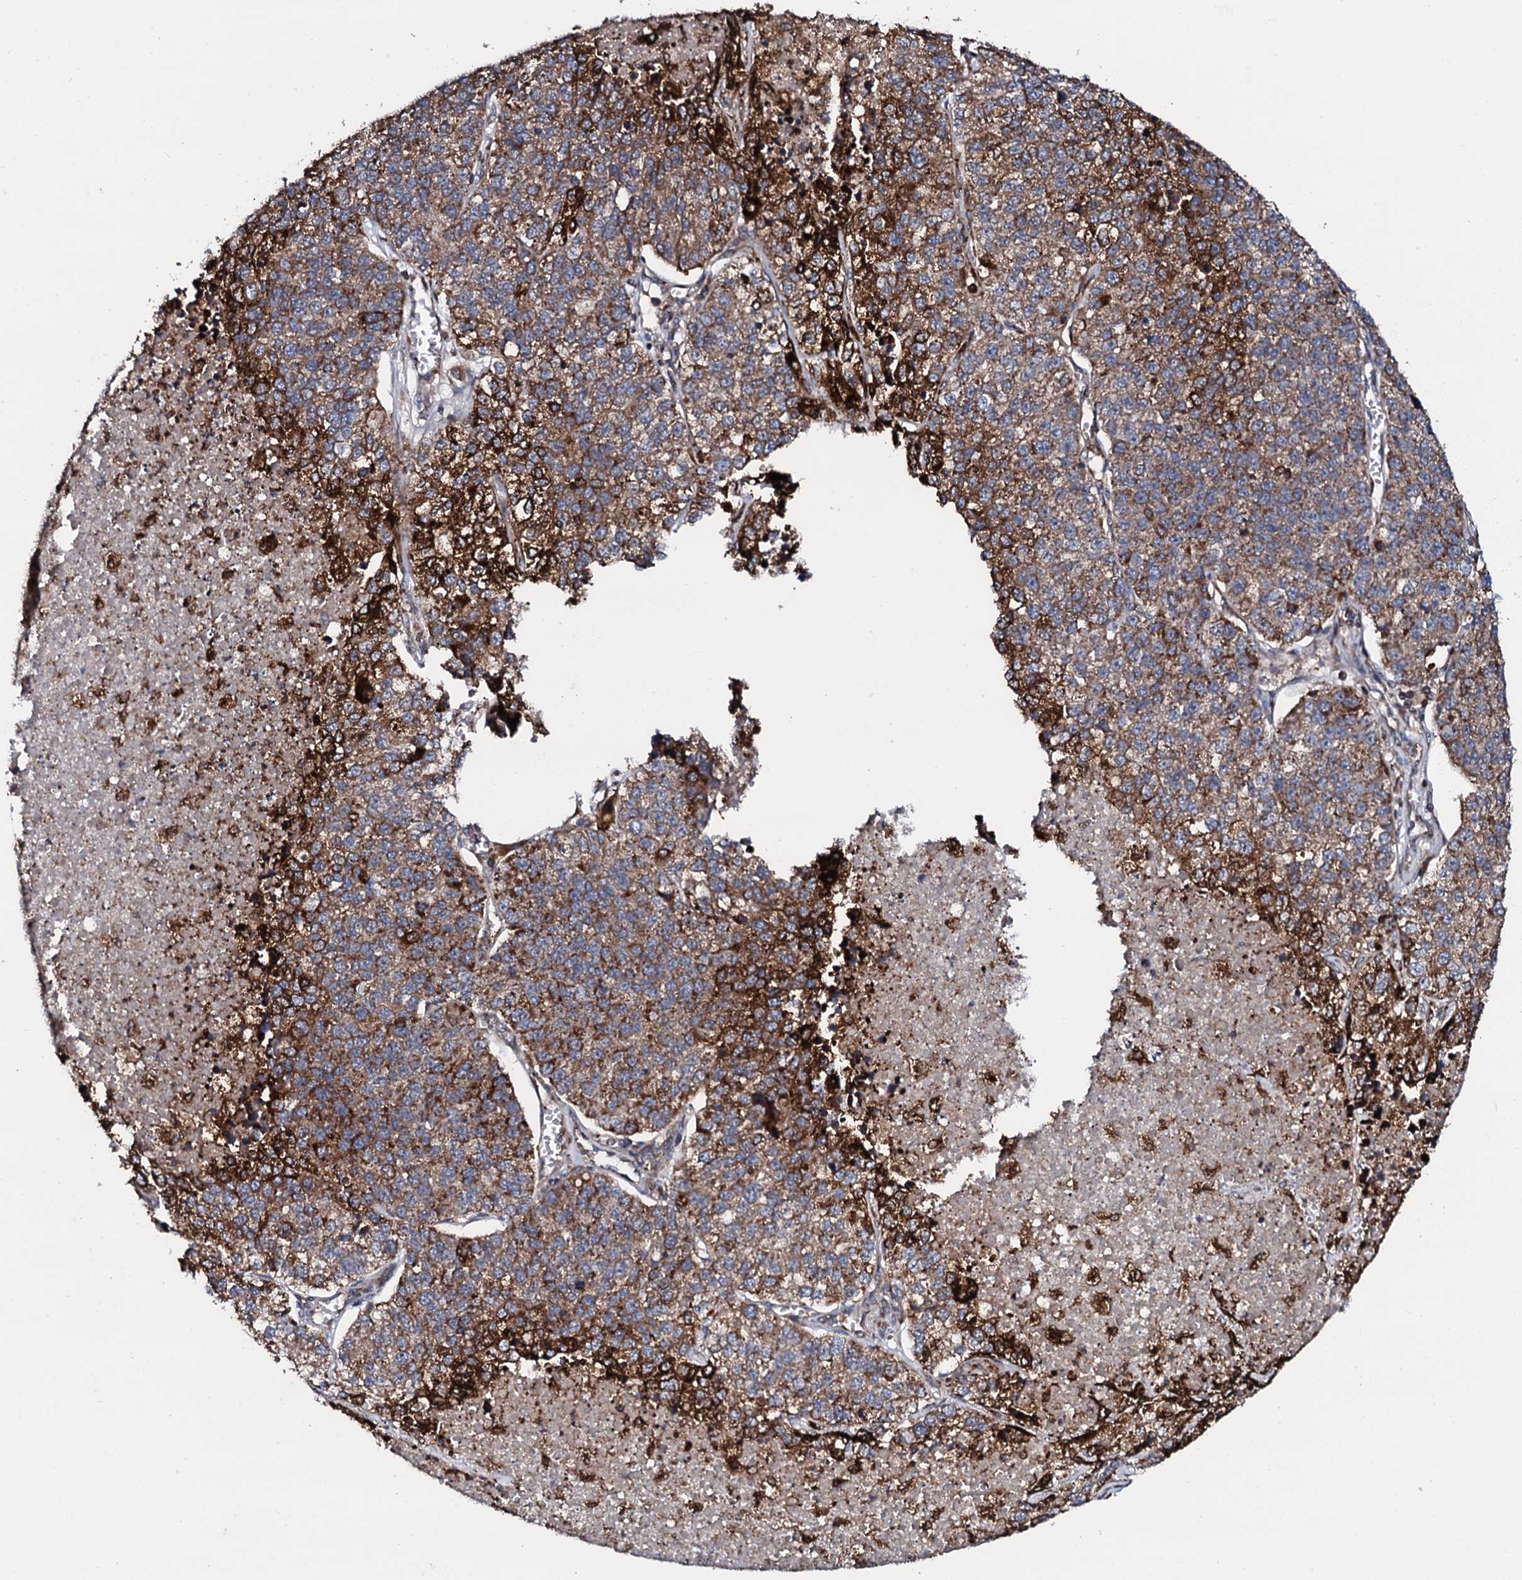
{"staining": {"intensity": "moderate", "quantity": ">75%", "location": "cytoplasmic/membranous"}, "tissue": "lung cancer", "cell_type": "Tumor cells", "image_type": "cancer", "snomed": [{"axis": "morphology", "description": "Adenocarcinoma, NOS"}, {"axis": "topography", "description": "Lung"}], "caption": "Lung cancer (adenocarcinoma) was stained to show a protein in brown. There is medium levels of moderate cytoplasmic/membranous staining in about >75% of tumor cells. The staining was performed using DAB (3,3'-diaminobenzidine) to visualize the protein expression in brown, while the nuclei were stained in blue with hematoxylin (Magnification: 20x).", "gene": "SDHAF2", "patient": {"sex": "male", "age": 49}}